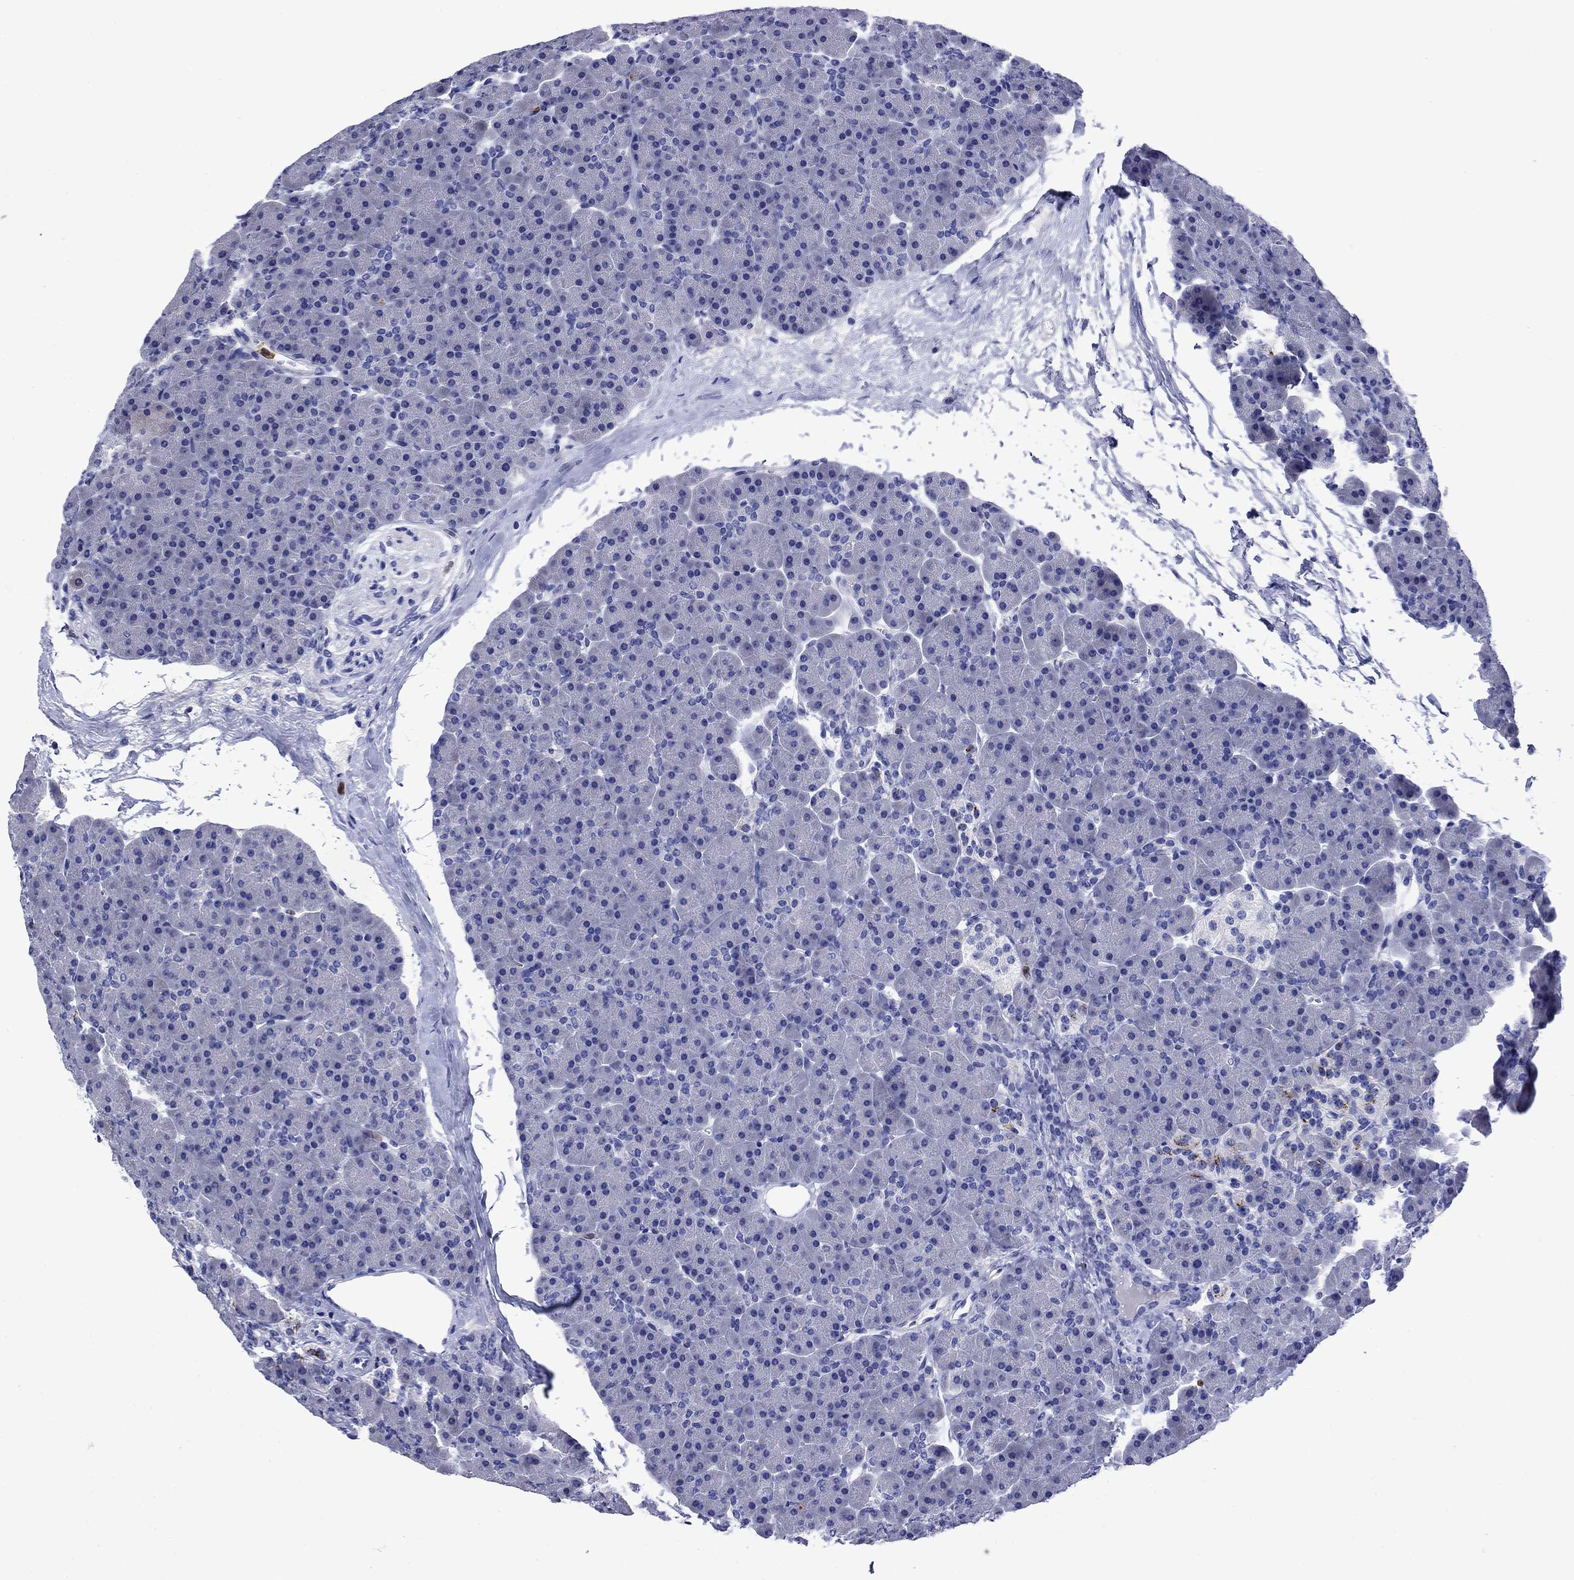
{"staining": {"intensity": "negative", "quantity": "none", "location": "none"}, "tissue": "pancreas", "cell_type": "Exocrine glandular cells", "image_type": "normal", "snomed": [{"axis": "morphology", "description": "Normal tissue, NOS"}, {"axis": "topography", "description": "Pancreas"}], "caption": "Human pancreas stained for a protein using immunohistochemistry (IHC) exhibits no staining in exocrine glandular cells.", "gene": "TFR2", "patient": {"sex": "female", "age": 44}}